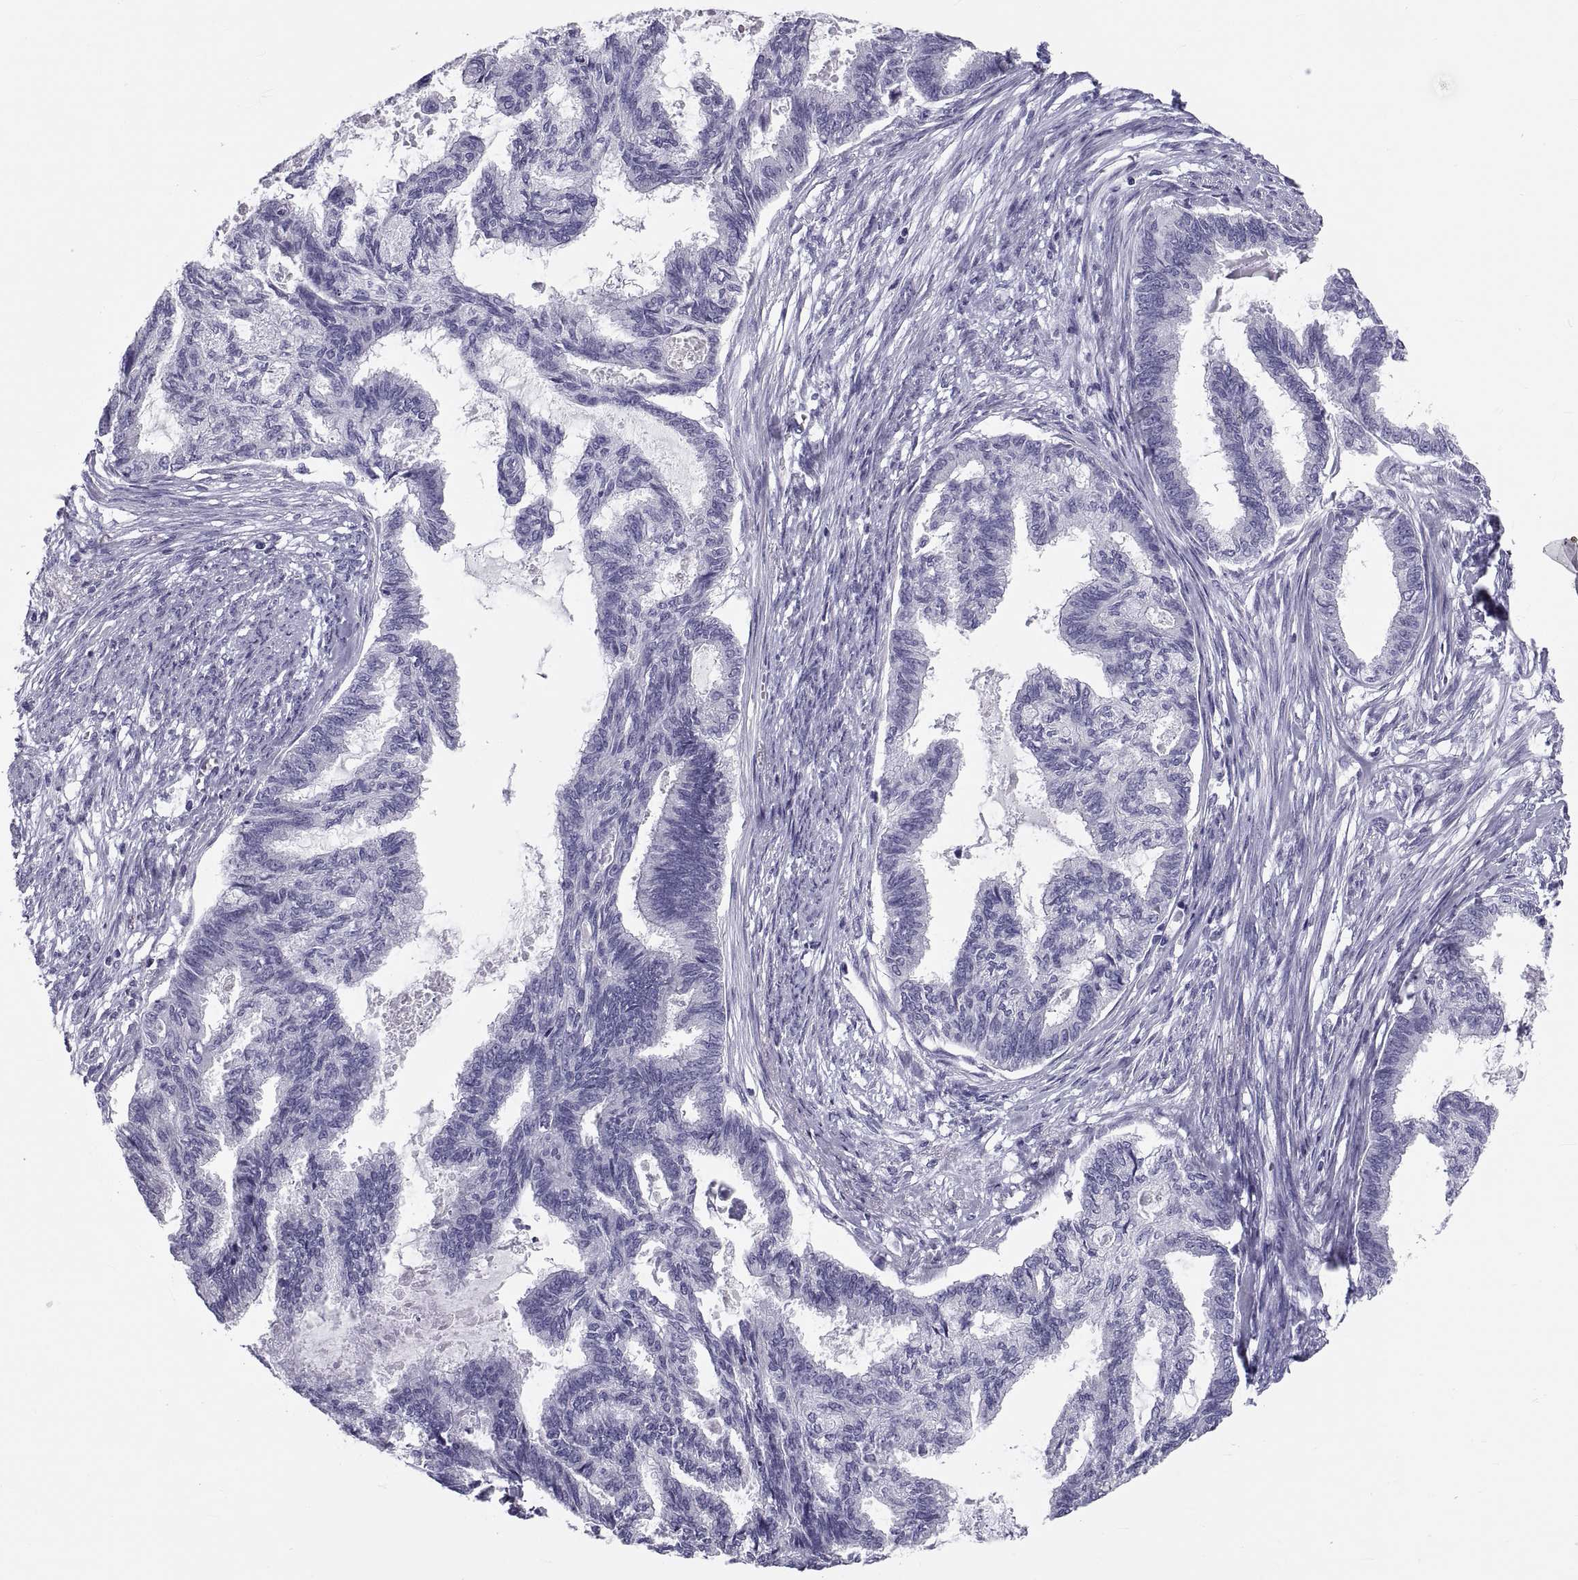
{"staining": {"intensity": "negative", "quantity": "none", "location": "none"}, "tissue": "endometrial cancer", "cell_type": "Tumor cells", "image_type": "cancer", "snomed": [{"axis": "morphology", "description": "Adenocarcinoma, NOS"}, {"axis": "topography", "description": "Endometrium"}], "caption": "Tumor cells are negative for protein expression in human adenocarcinoma (endometrial).", "gene": "DEFB129", "patient": {"sex": "female", "age": 86}}